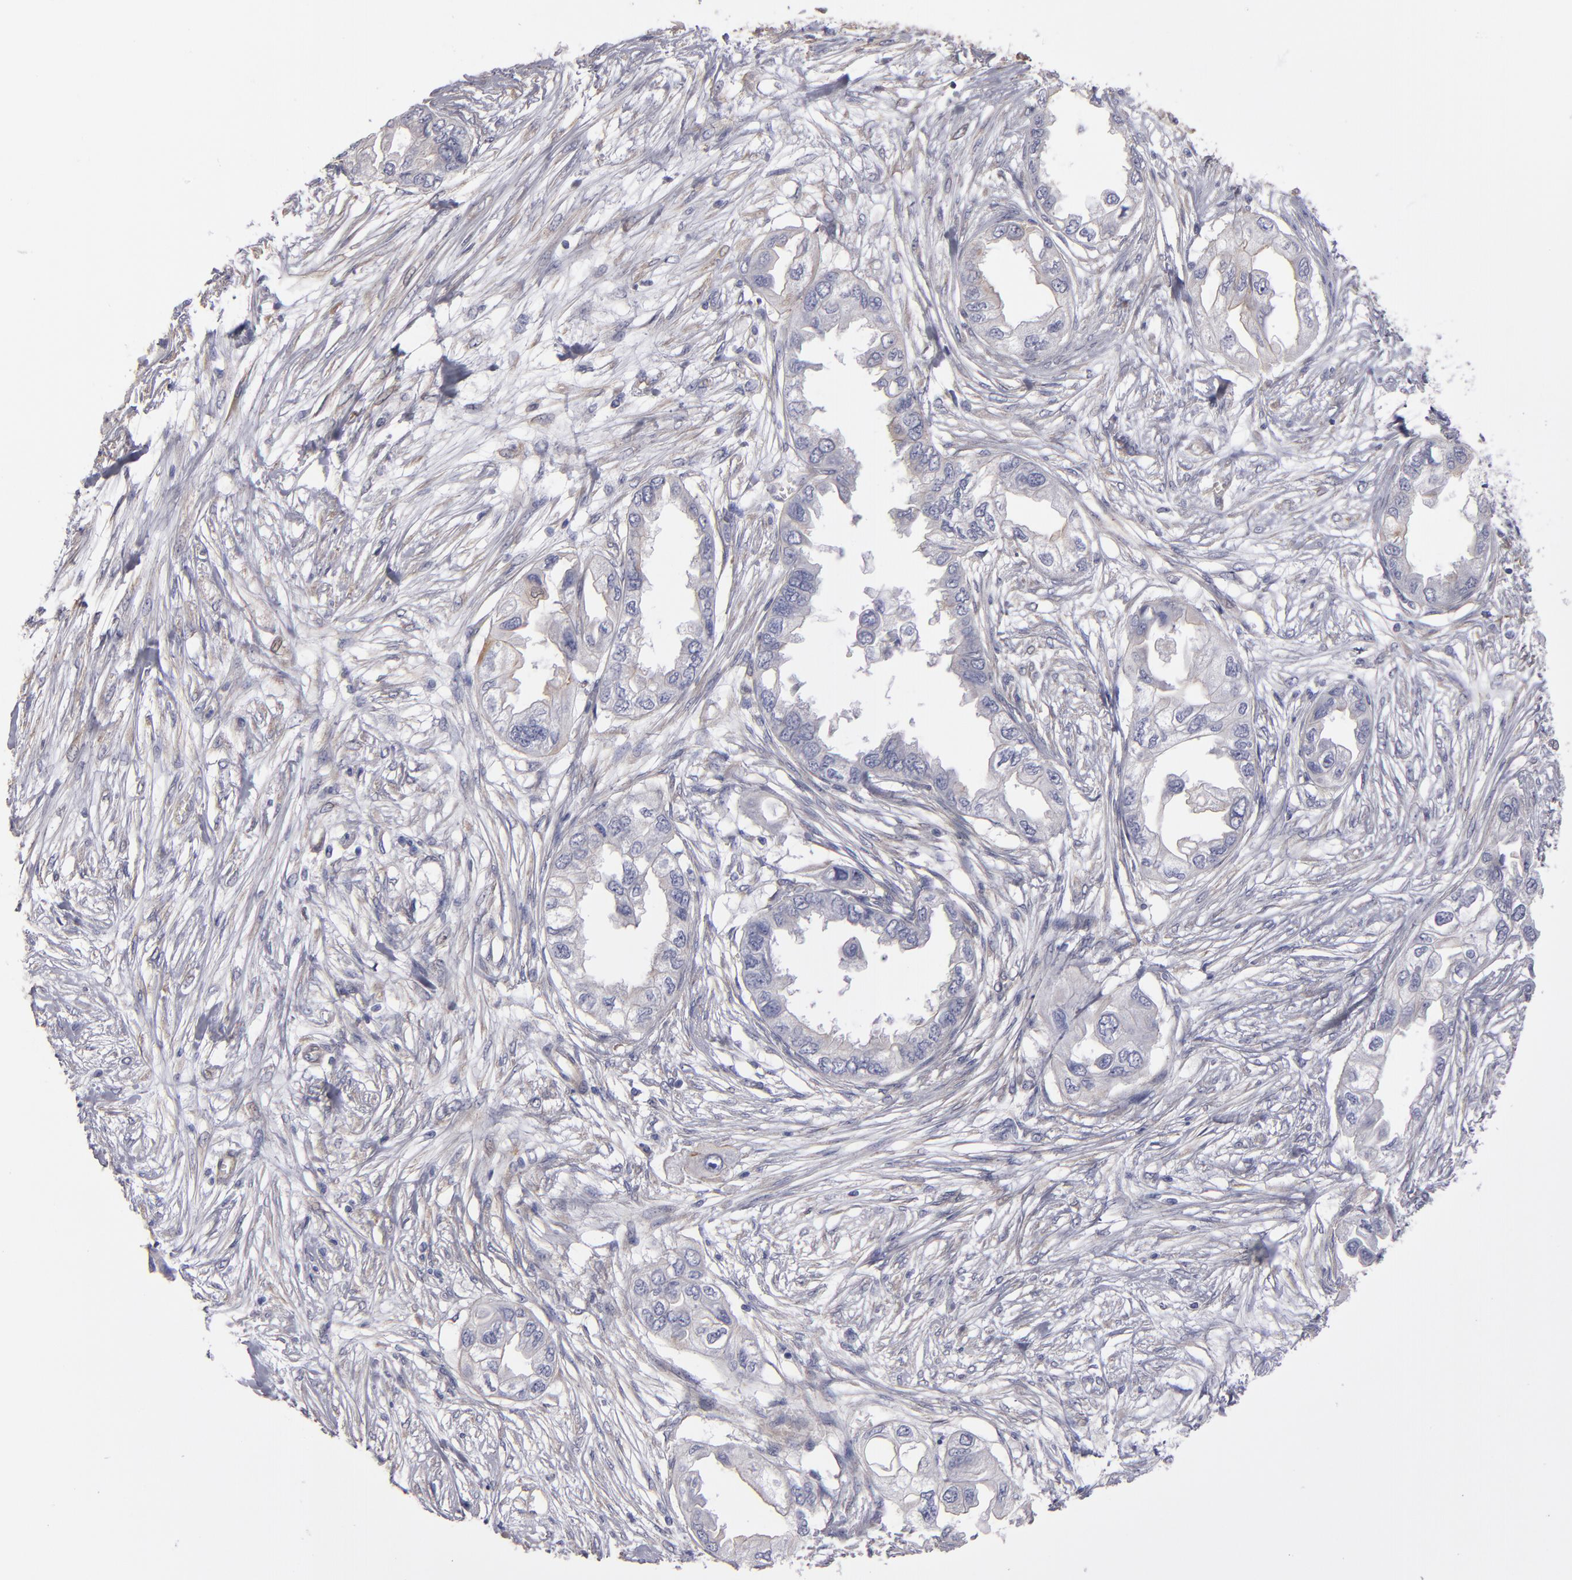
{"staining": {"intensity": "weak", "quantity": ">75%", "location": "cytoplasmic/membranous"}, "tissue": "endometrial cancer", "cell_type": "Tumor cells", "image_type": "cancer", "snomed": [{"axis": "morphology", "description": "Adenocarcinoma, NOS"}, {"axis": "topography", "description": "Endometrium"}], "caption": "This is a histology image of immunohistochemistry staining of adenocarcinoma (endometrial), which shows weak positivity in the cytoplasmic/membranous of tumor cells.", "gene": "NDRG2", "patient": {"sex": "female", "age": 67}}